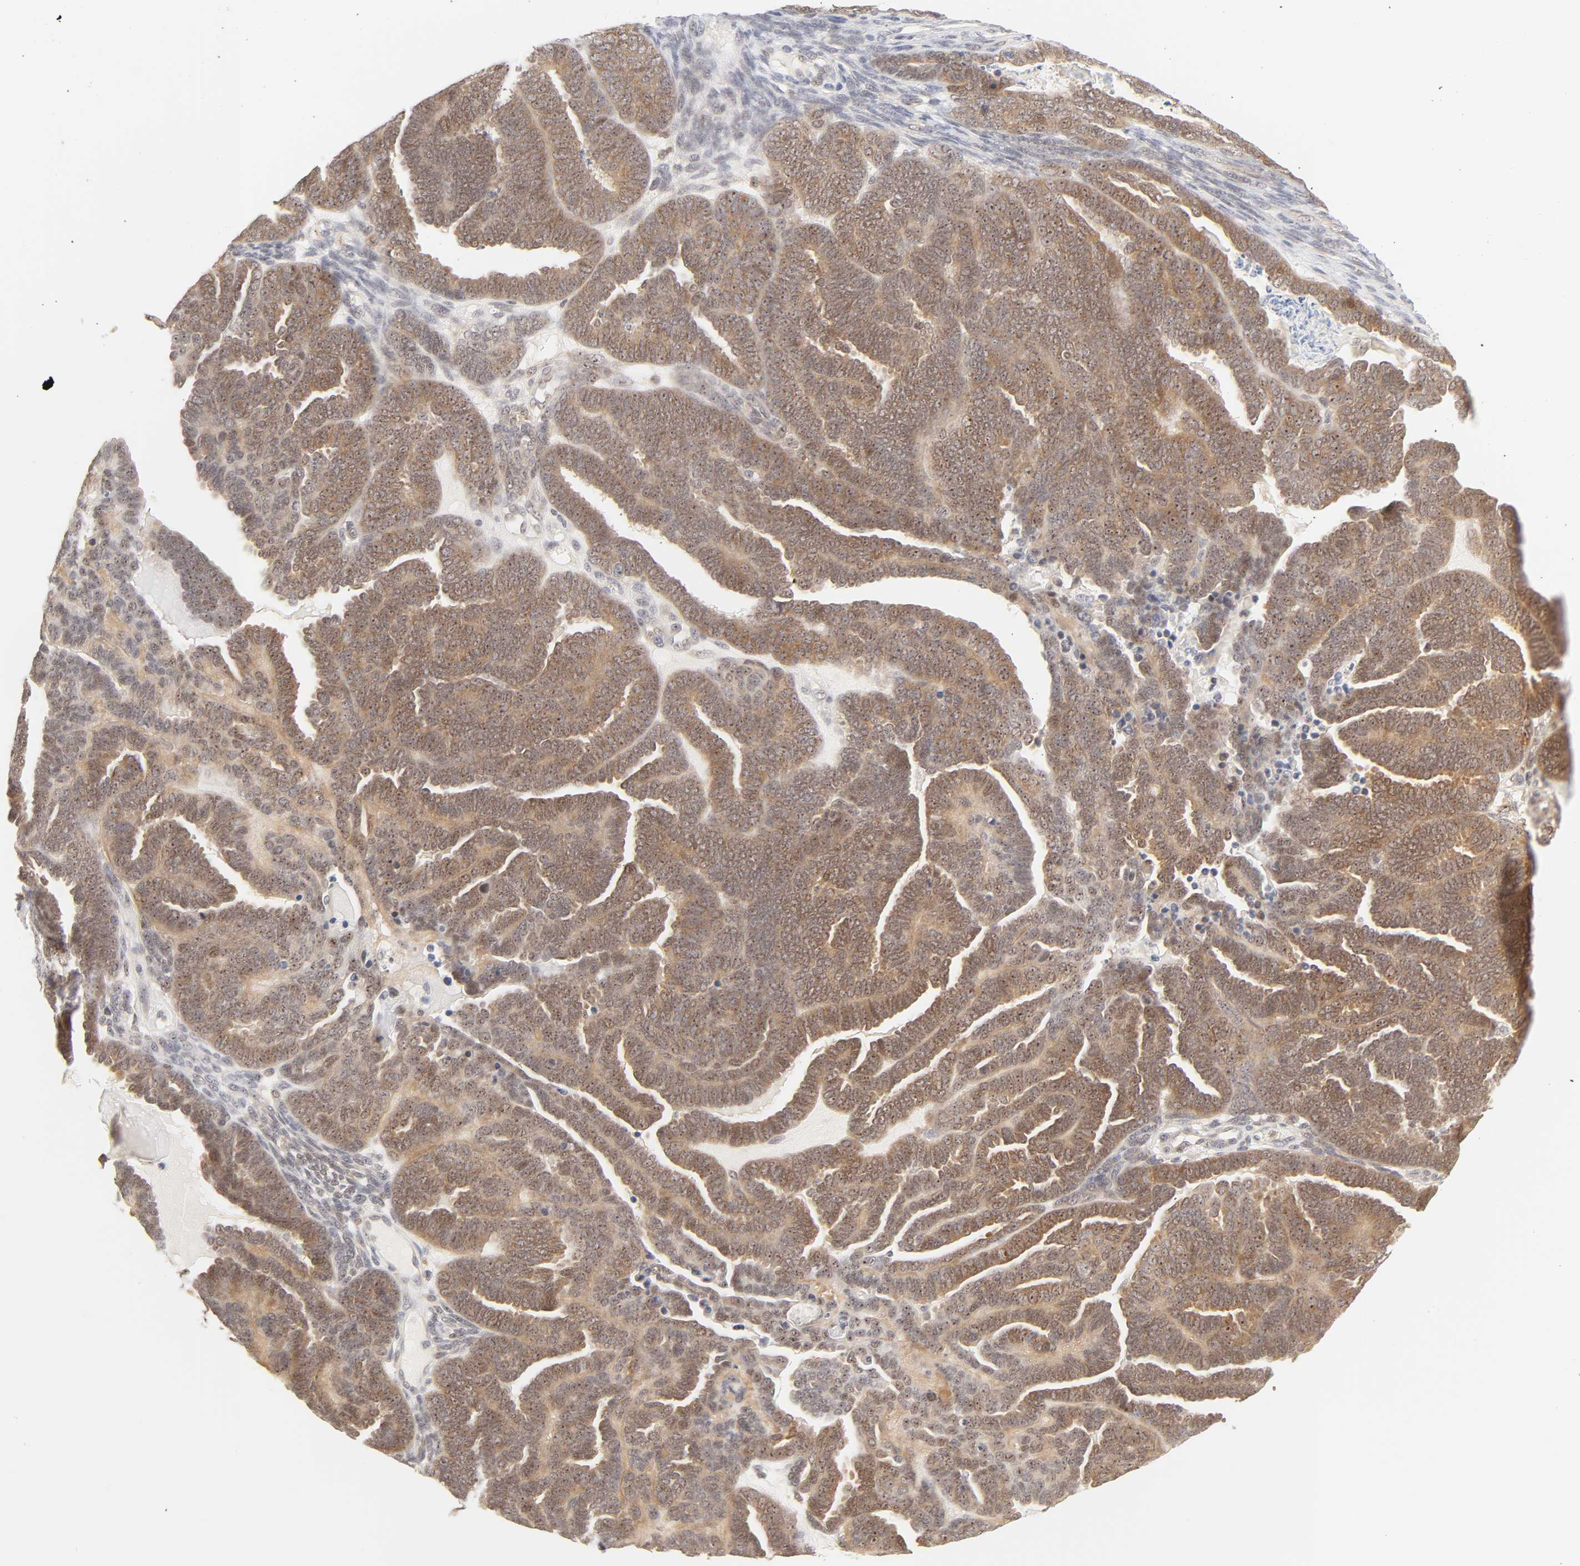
{"staining": {"intensity": "moderate", "quantity": ">75%", "location": "cytoplasmic/membranous,nuclear"}, "tissue": "endometrial cancer", "cell_type": "Tumor cells", "image_type": "cancer", "snomed": [{"axis": "morphology", "description": "Neoplasm, malignant, NOS"}, {"axis": "topography", "description": "Endometrium"}], "caption": "Protein analysis of endometrial neoplasm (malignant) tissue exhibits moderate cytoplasmic/membranous and nuclear positivity in approximately >75% of tumor cells.", "gene": "KIF2A", "patient": {"sex": "female", "age": 74}}